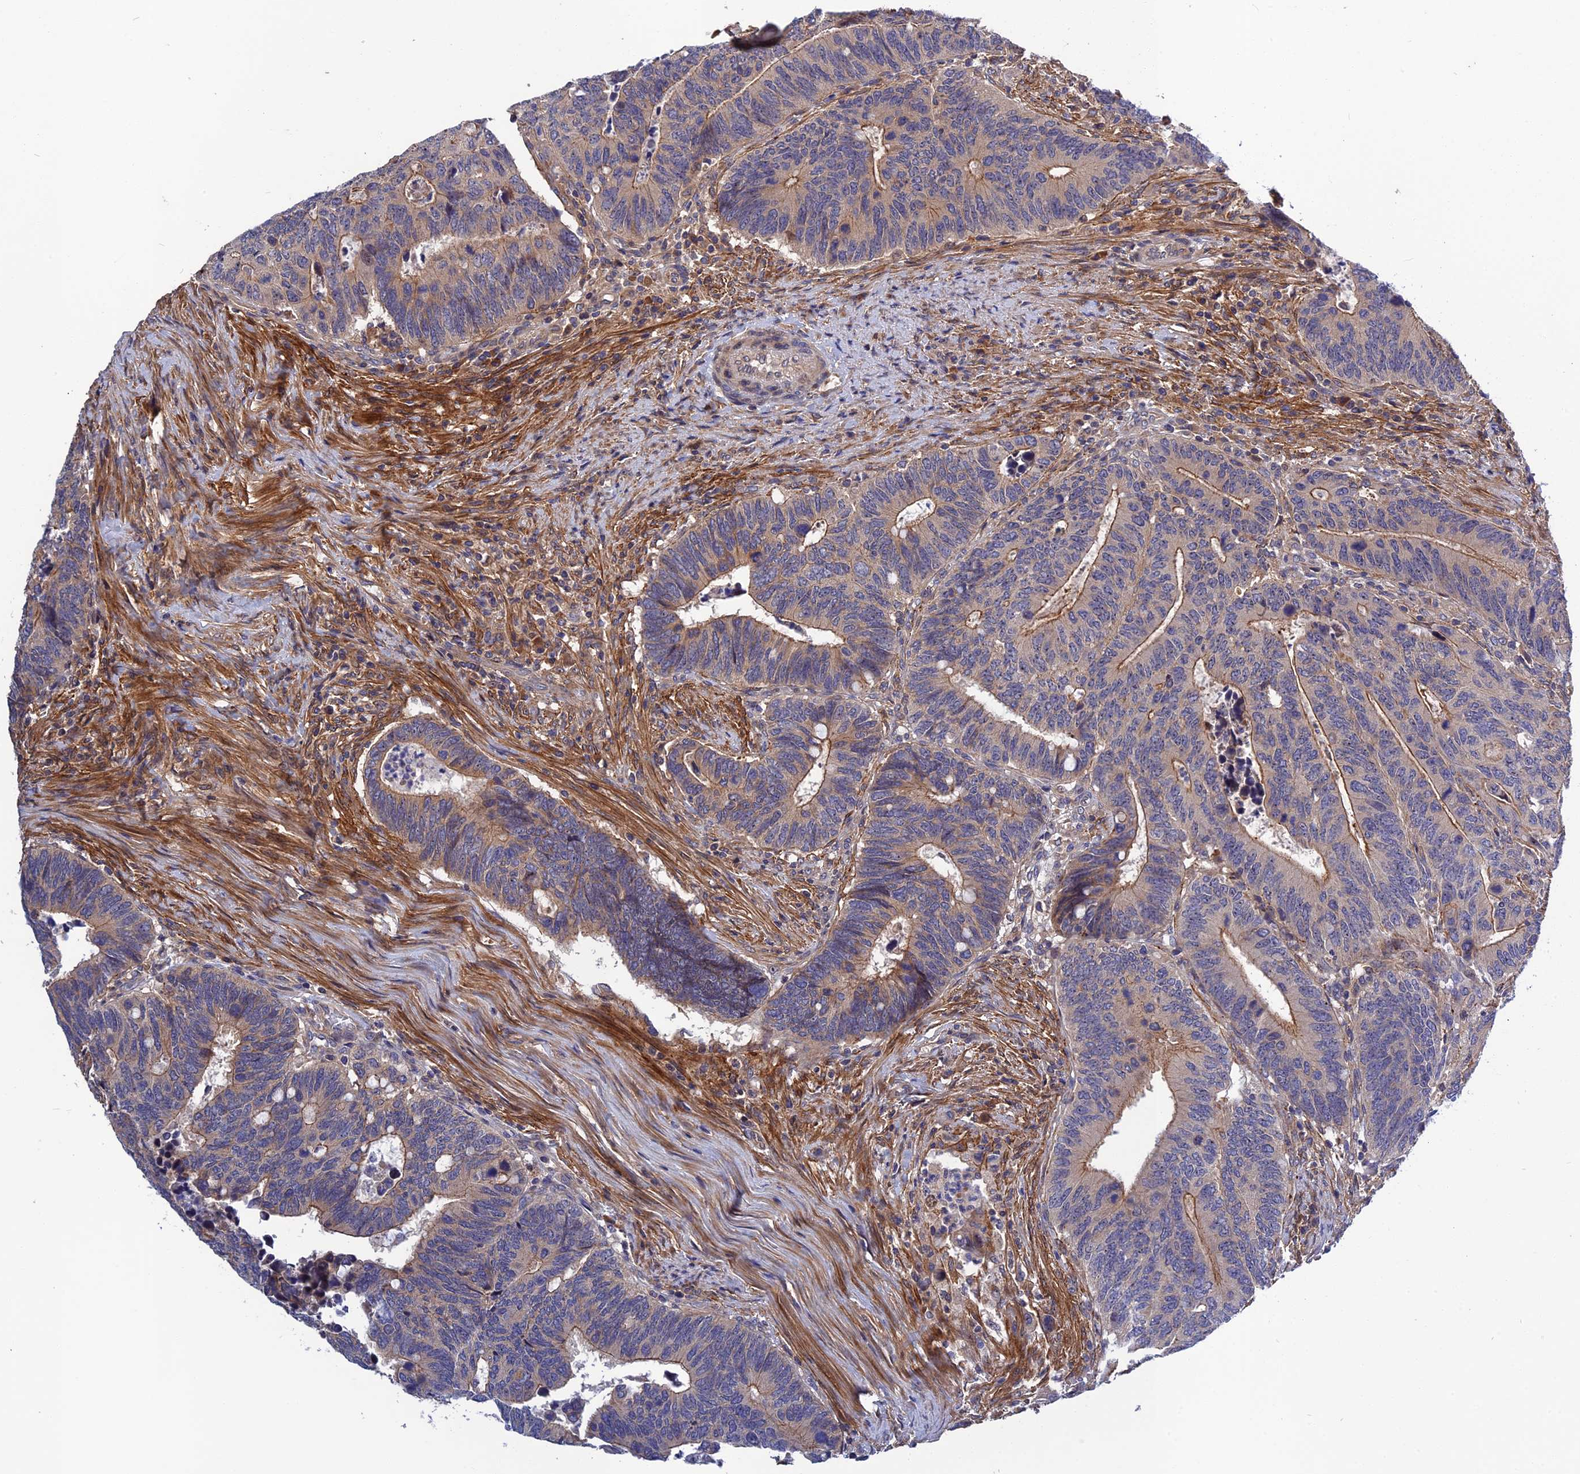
{"staining": {"intensity": "moderate", "quantity": "25%-75%", "location": "cytoplasmic/membranous"}, "tissue": "colorectal cancer", "cell_type": "Tumor cells", "image_type": "cancer", "snomed": [{"axis": "morphology", "description": "Adenocarcinoma, NOS"}, {"axis": "topography", "description": "Colon"}], "caption": "This image displays colorectal cancer (adenocarcinoma) stained with IHC to label a protein in brown. The cytoplasmic/membranous of tumor cells show moderate positivity for the protein. Nuclei are counter-stained blue.", "gene": "CRACD", "patient": {"sex": "male", "age": 87}}